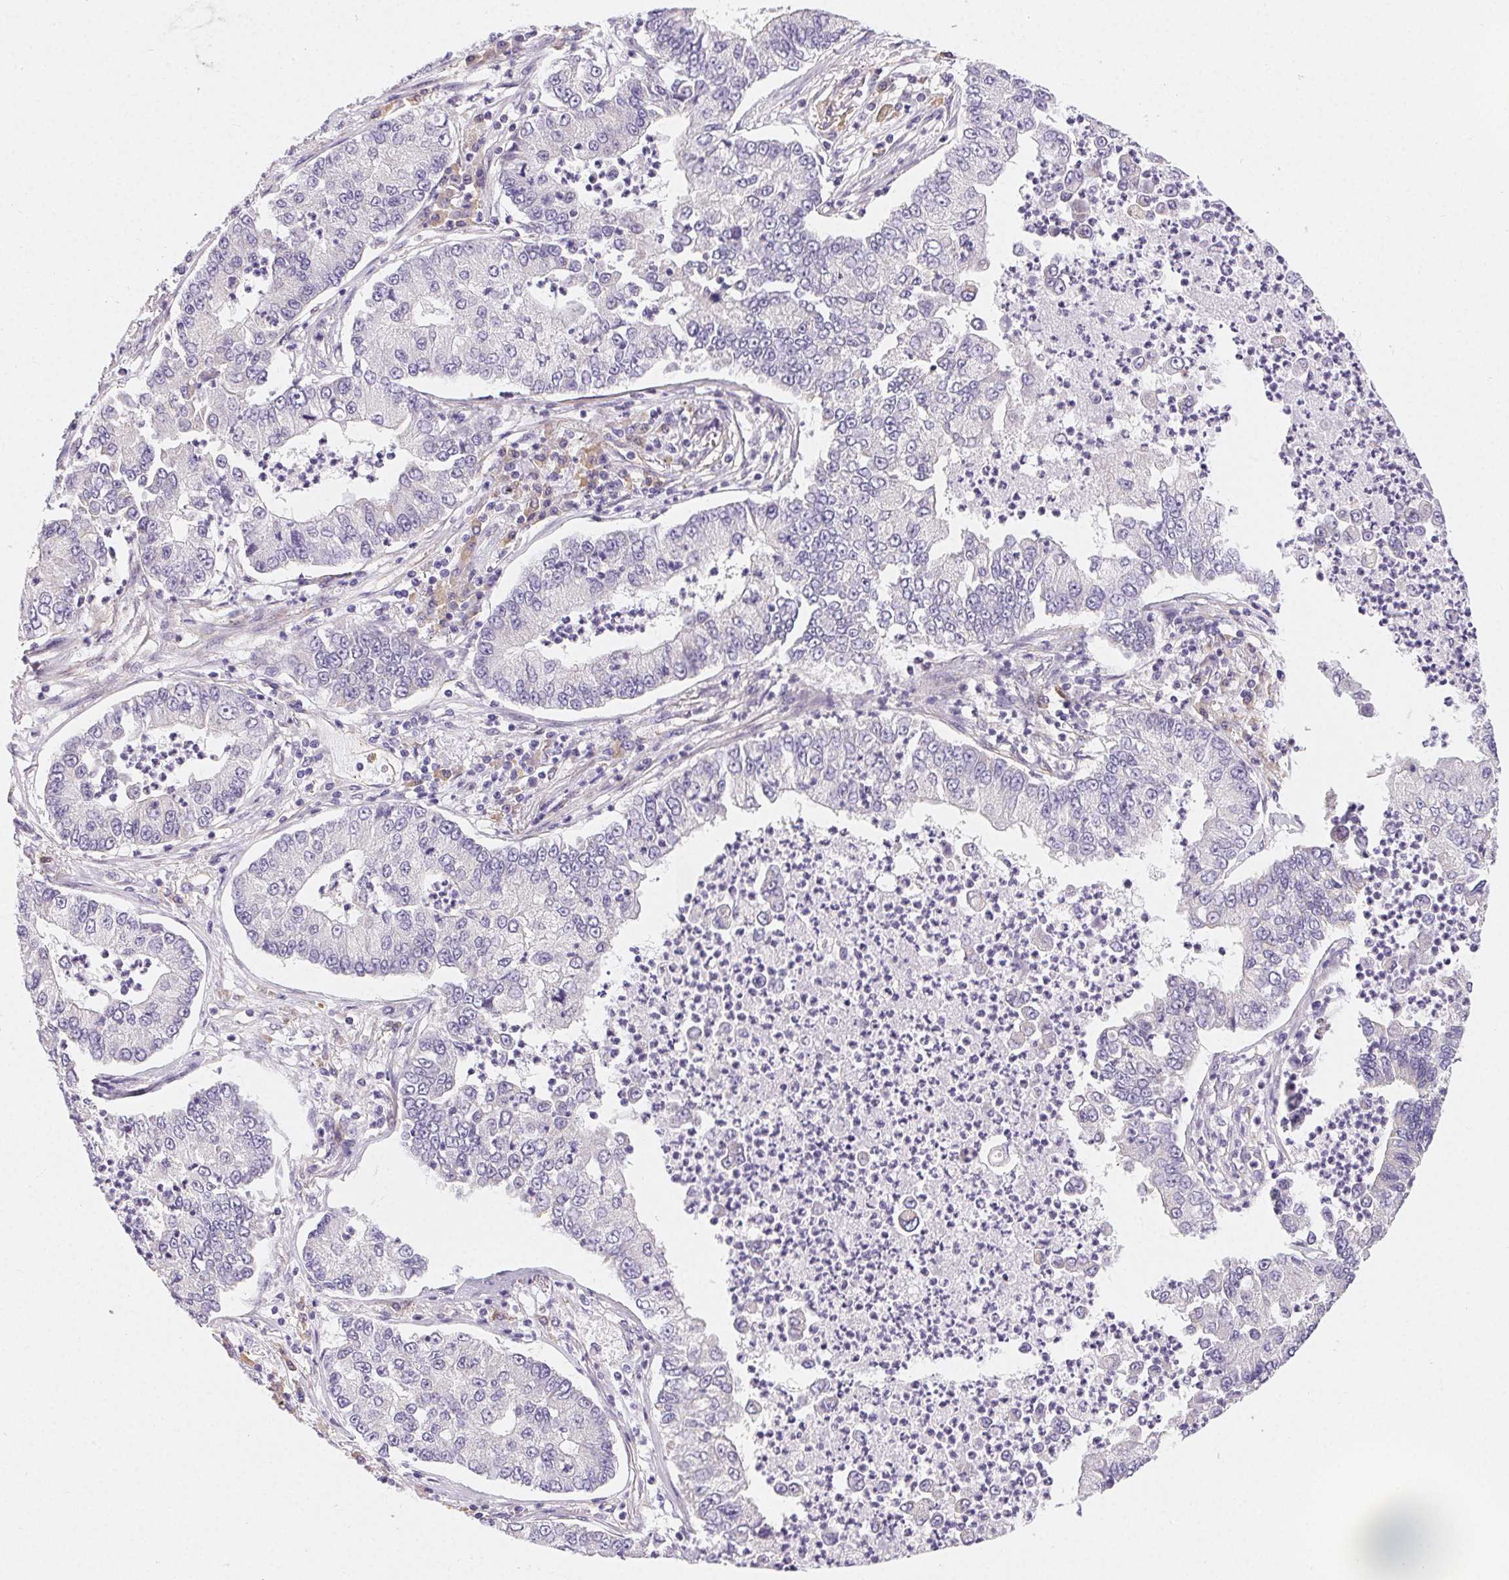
{"staining": {"intensity": "negative", "quantity": "none", "location": "none"}, "tissue": "lung cancer", "cell_type": "Tumor cells", "image_type": "cancer", "snomed": [{"axis": "morphology", "description": "Adenocarcinoma, NOS"}, {"axis": "topography", "description": "Lung"}], "caption": "Immunohistochemistry histopathology image of neoplastic tissue: adenocarcinoma (lung) stained with DAB (3,3'-diaminobenzidine) exhibits no significant protein staining in tumor cells. (DAB (3,3'-diaminobenzidine) immunohistochemistry, high magnification).", "gene": "CSN1S1", "patient": {"sex": "female", "age": 57}}